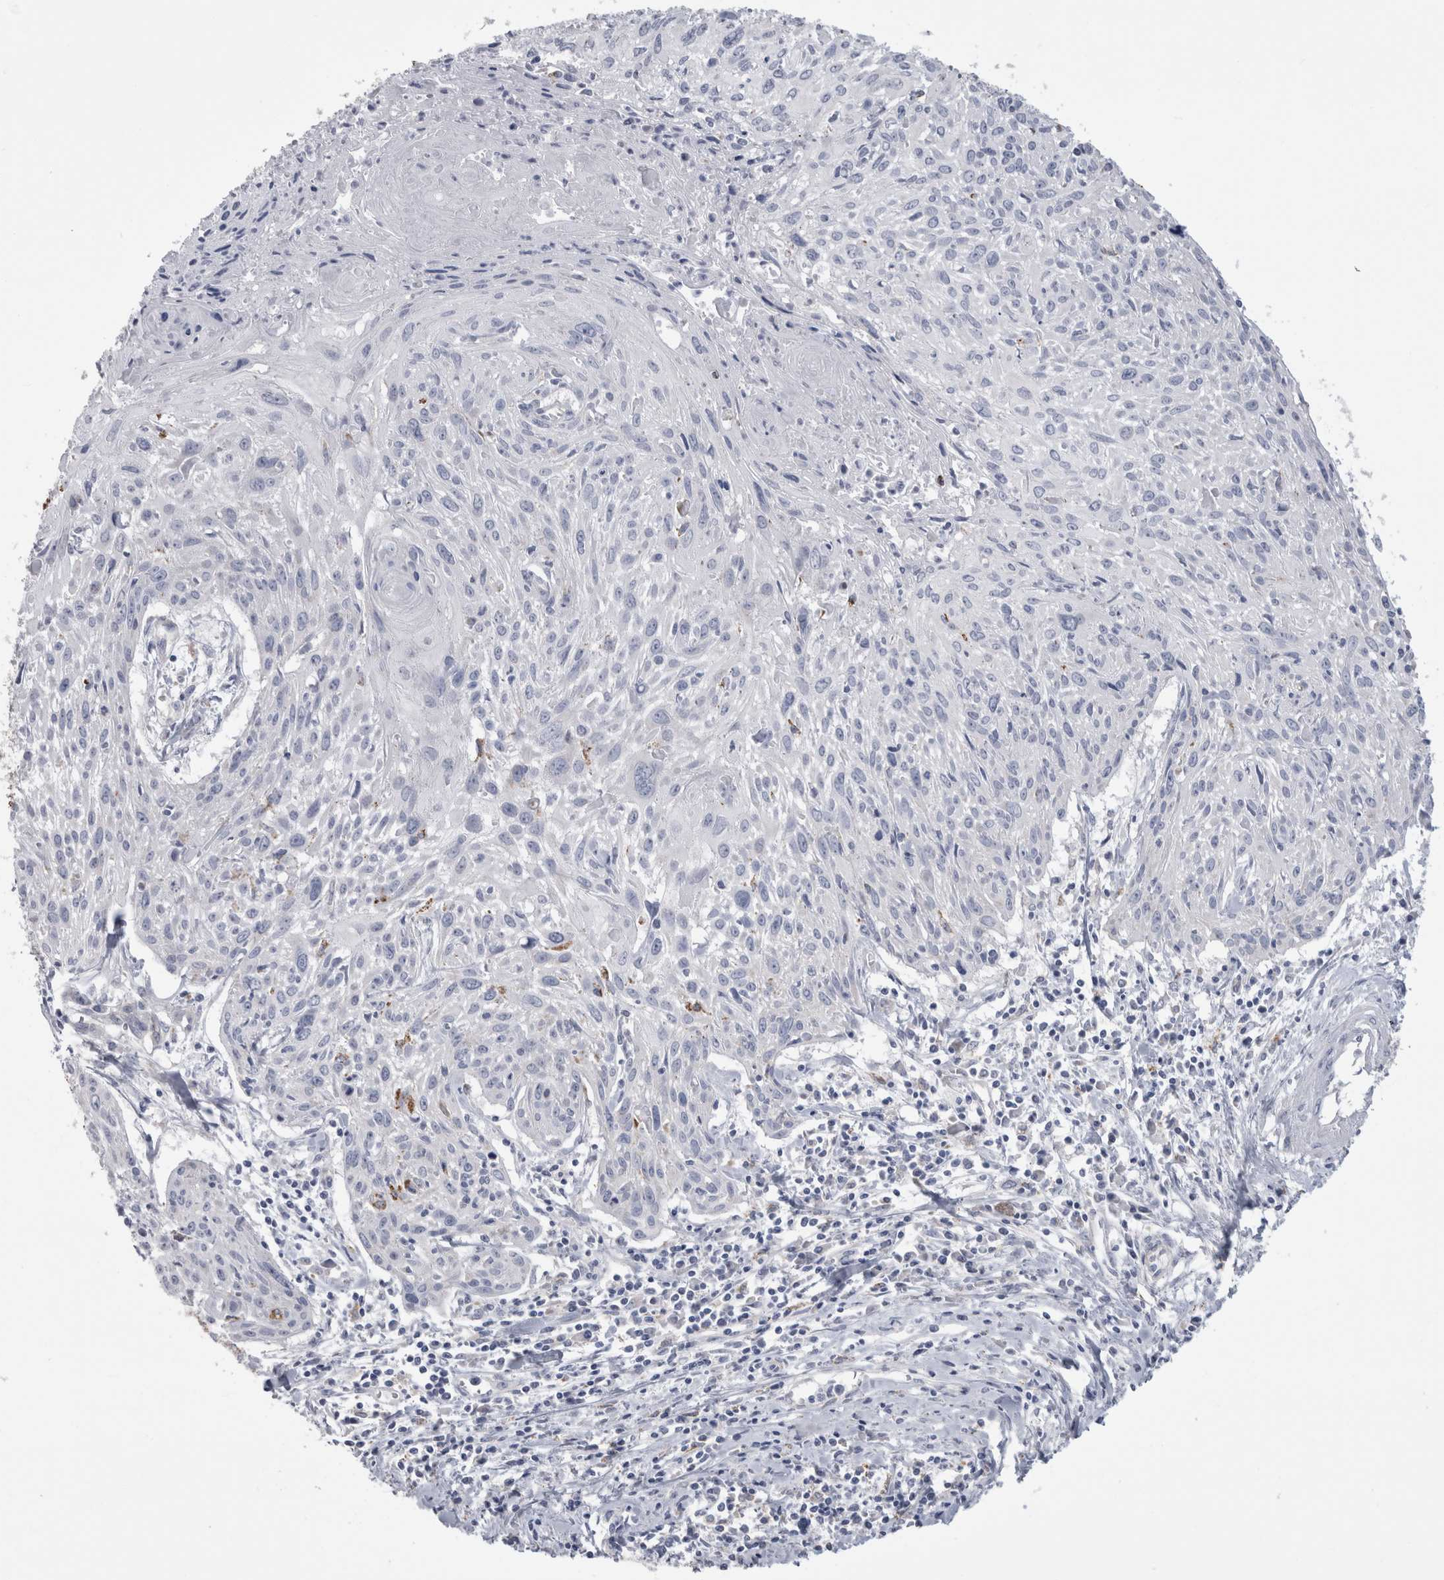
{"staining": {"intensity": "negative", "quantity": "none", "location": "none"}, "tissue": "cervical cancer", "cell_type": "Tumor cells", "image_type": "cancer", "snomed": [{"axis": "morphology", "description": "Squamous cell carcinoma, NOS"}, {"axis": "topography", "description": "Cervix"}], "caption": "This is an immunohistochemistry photomicrograph of squamous cell carcinoma (cervical). There is no positivity in tumor cells.", "gene": "GATM", "patient": {"sex": "female", "age": 51}}